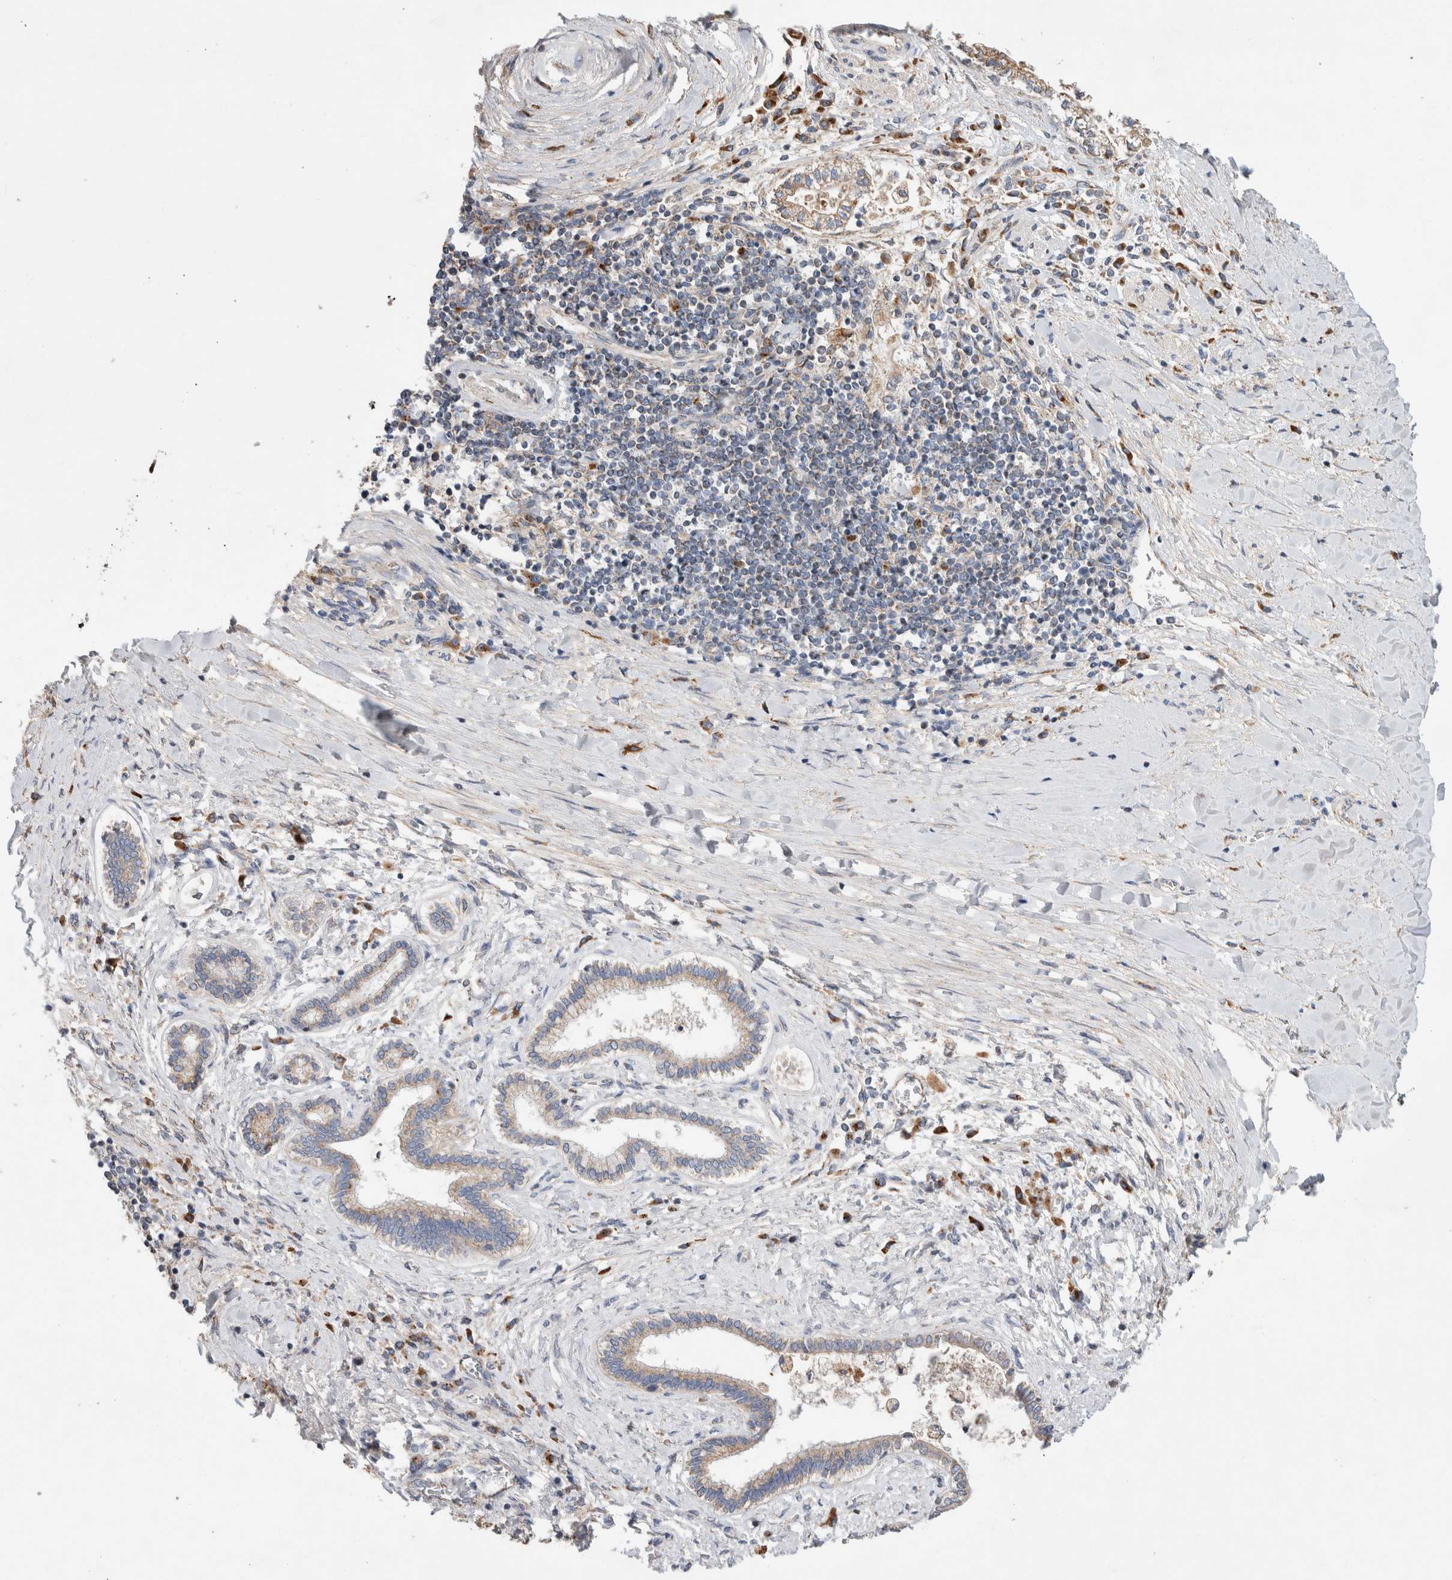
{"staining": {"intensity": "moderate", "quantity": "<25%", "location": "cytoplasmic/membranous"}, "tissue": "liver cancer", "cell_type": "Tumor cells", "image_type": "cancer", "snomed": [{"axis": "morphology", "description": "Cholangiocarcinoma"}, {"axis": "topography", "description": "Liver"}], "caption": "Immunohistochemistry (IHC) photomicrograph of human liver cholangiocarcinoma stained for a protein (brown), which exhibits low levels of moderate cytoplasmic/membranous expression in about <25% of tumor cells.", "gene": "IARS2", "patient": {"sex": "male", "age": 50}}